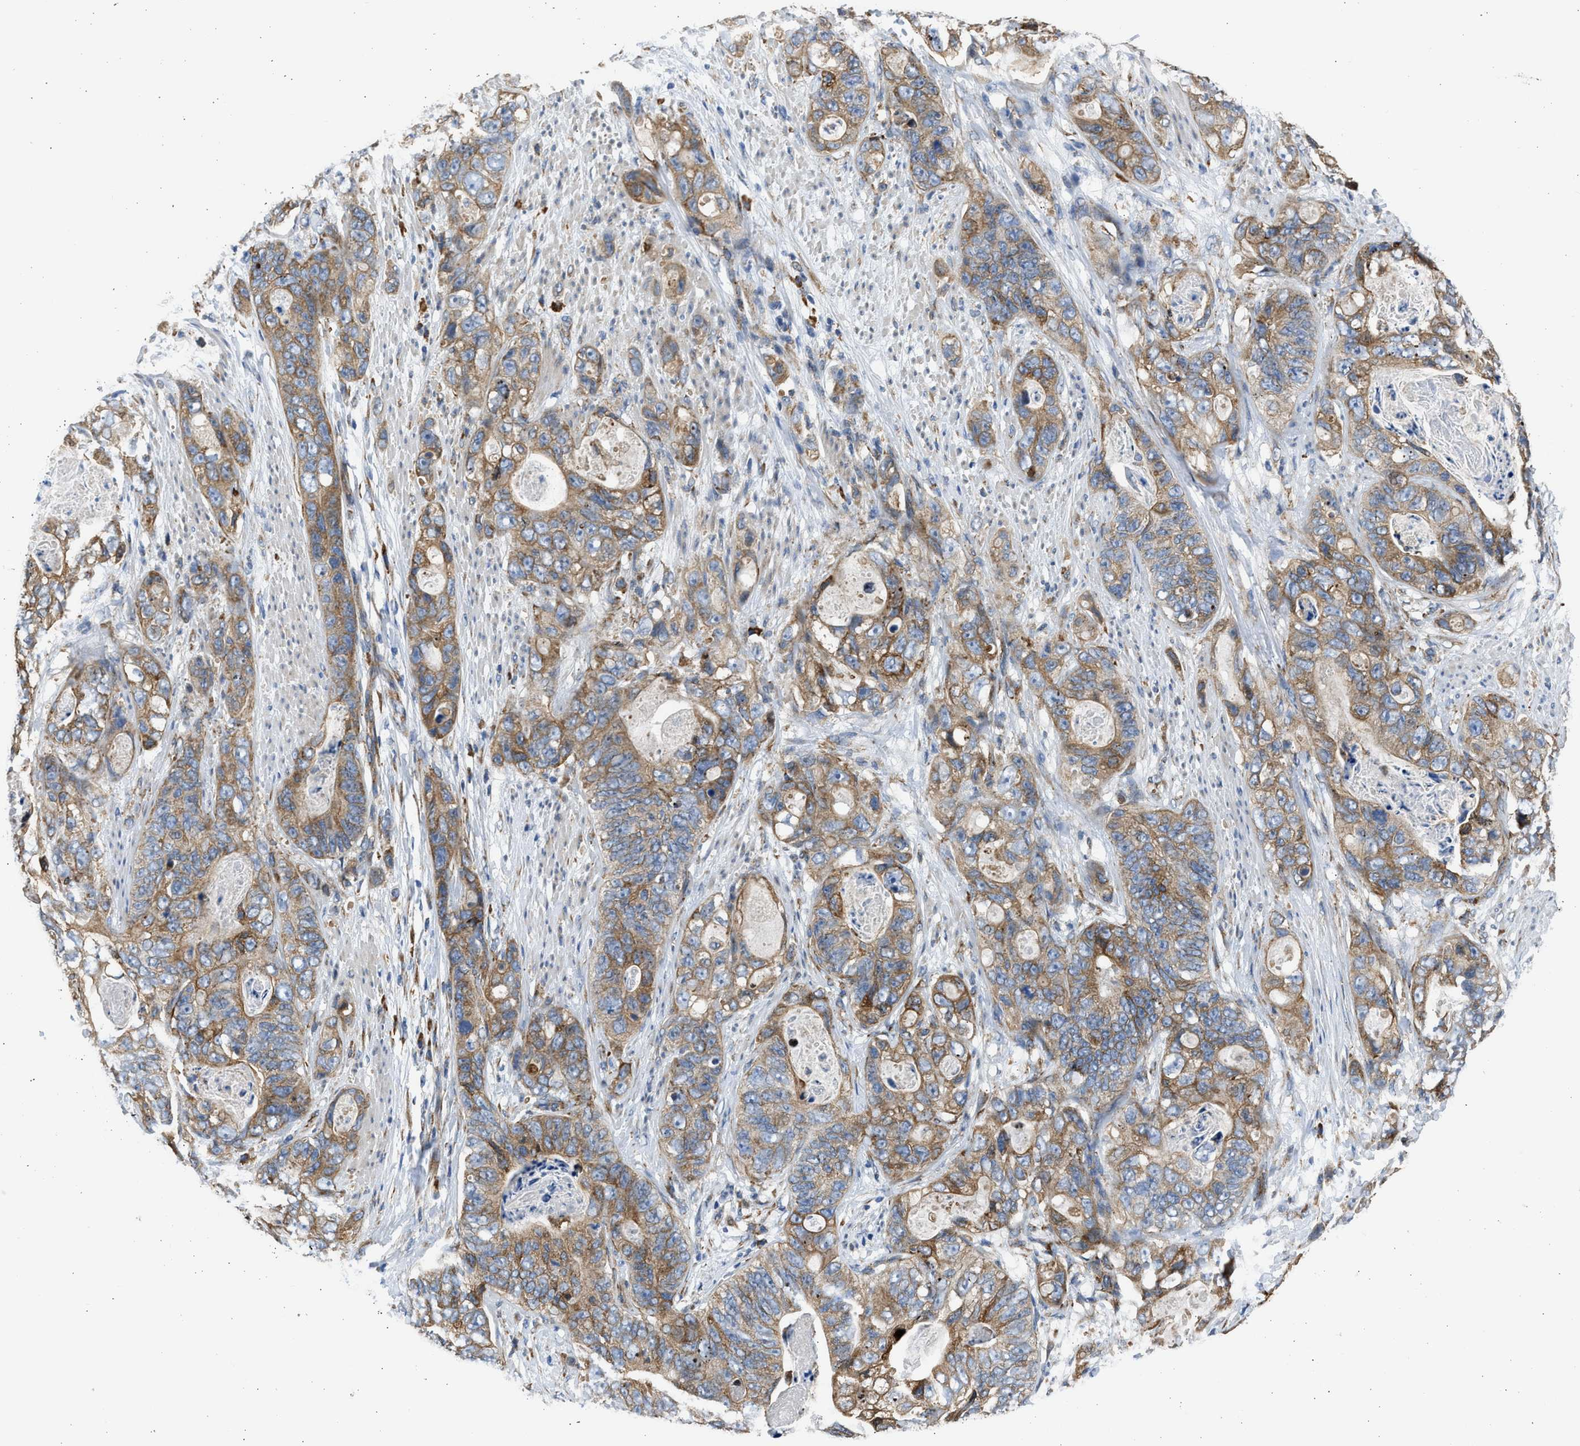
{"staining": {"intensity": "moderate", "quantity": ">75%", "location": "cytoplasmic/membranous"}, "tissue": "stomach cancer", "cell_type": "Tumor cells", "image_type": "cancer", "snomed": [{"axis": "morphology", "description": "Adenocarcinoma, NOS"}, {"axis": "topography", "description": "Stomach"}], "caption": "Human stomach cancer (adenocarcinoma) stained with a protein marker displays moderate staining in tumor cells.", "gene": "PLD2", "patient": {"sex": "female", "age": 89}}